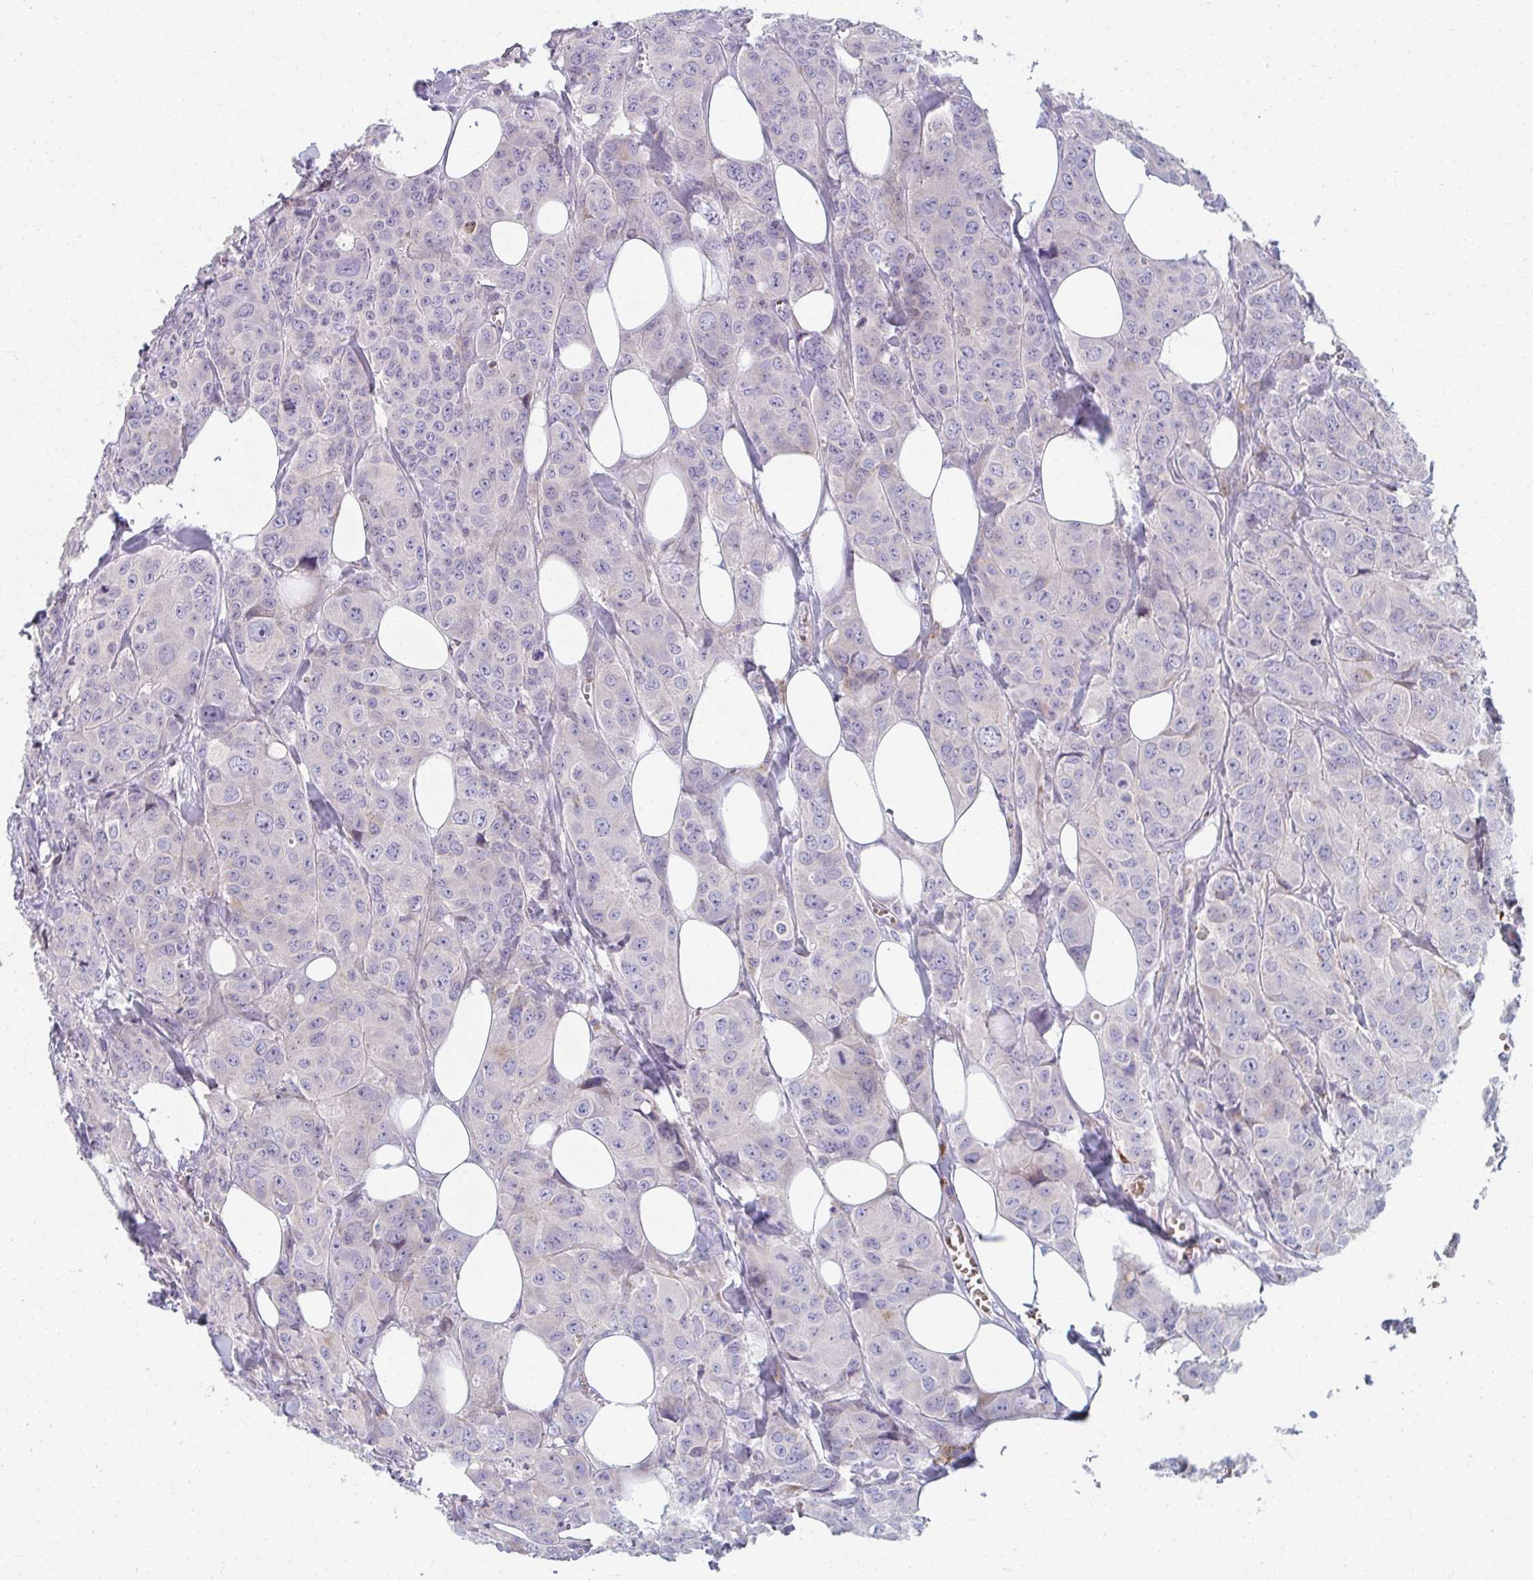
{"staining": {"intensity": "negative", "quantity": "none", "location": "none"}, "tissue": "breast cancer", "cell_type": "Tumor cells", "image_type": "cancer", "snomed": [{"axis": "morphology", "description": "Duct carcinoma"}, {"axis": "topography", "description": "Breast"}], "caption": "An immunohistochemistry (IHC) histopathology image of intraductal carcinoma (breast) is shown. There is no staining in tumor cells of intraductal carcinoma (breast).", "gene": "EIF1AD", "patient": {"sex": "female", "age": 43}}